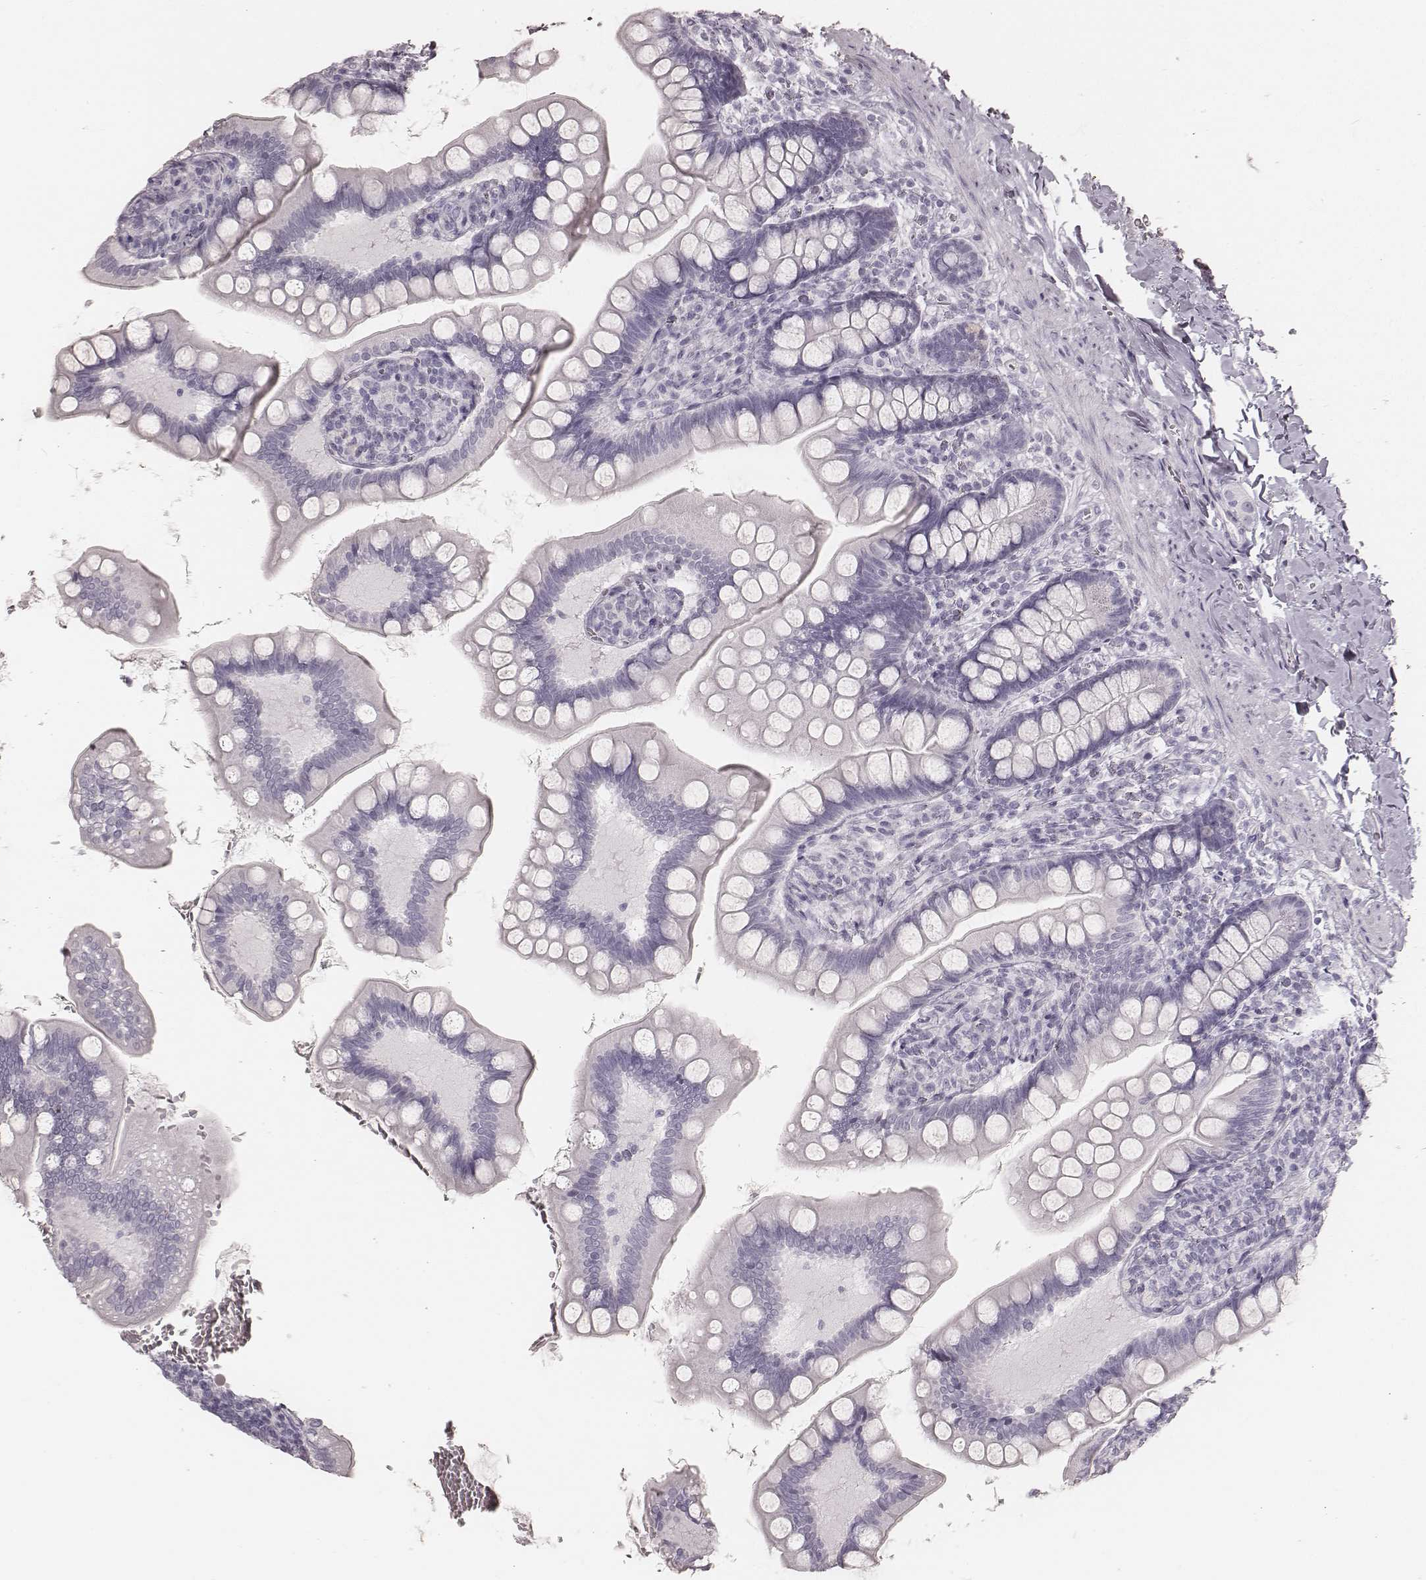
{"staining": {"intensity": "negative", "quantity": "none", "location": "none"}, "tissue": "small intestine", "cell_type": "Glandular cells", "image_type": "normal", "snomed": [{"axis": "morphology", "description": "Normal tissue, NOS"}, {"axis": "topography", "description": "Small intestine"}], "caption": "High power microscopy micrograph of an immunohistochemistry (IHC) micrograph of unremarkable small intestine, revealing no significant positivity in glandular cells.", "gene": "KRT34", "patient": {"sex": "female", "age": 56}}